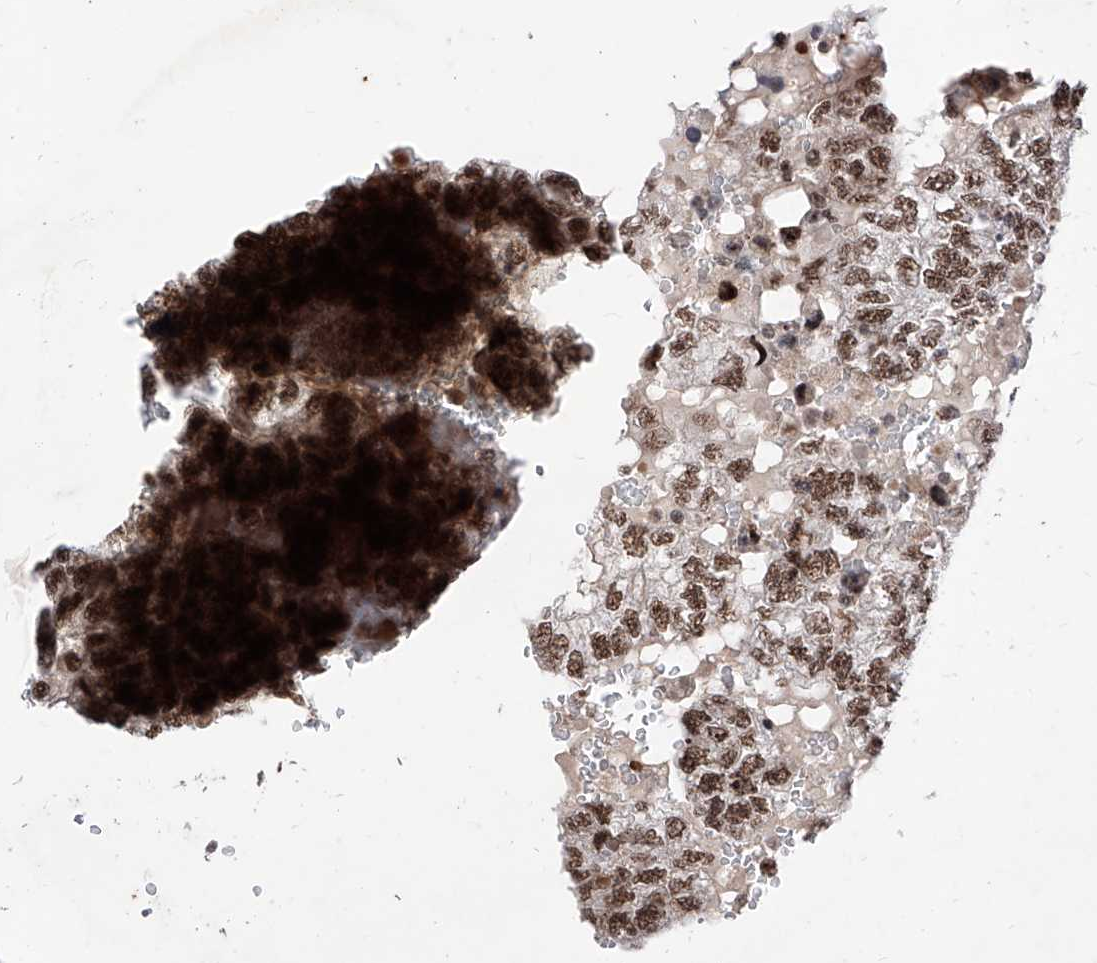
{"staining": {"intensity": "moderate", "quantity": ">75%", "location": "nuclear"}, "tissue": "testis cancer", "cell_type": "Tumor cells", "image_type": "cancer", "snomed": [{"axis": "morphology", "description": "Carcinoma, Embryonal, NOS"}, {"axis": "topography", "description": "Testis"}], "caption": "This image exhibits immunohistochemistry staining of human testis cancer (embryonal carcinoma), with medium moderate nuclear staining in approximately >75% of tumor cells.", "gene": "PHF5A", "patient": {"sex": "male", "age": 36}}